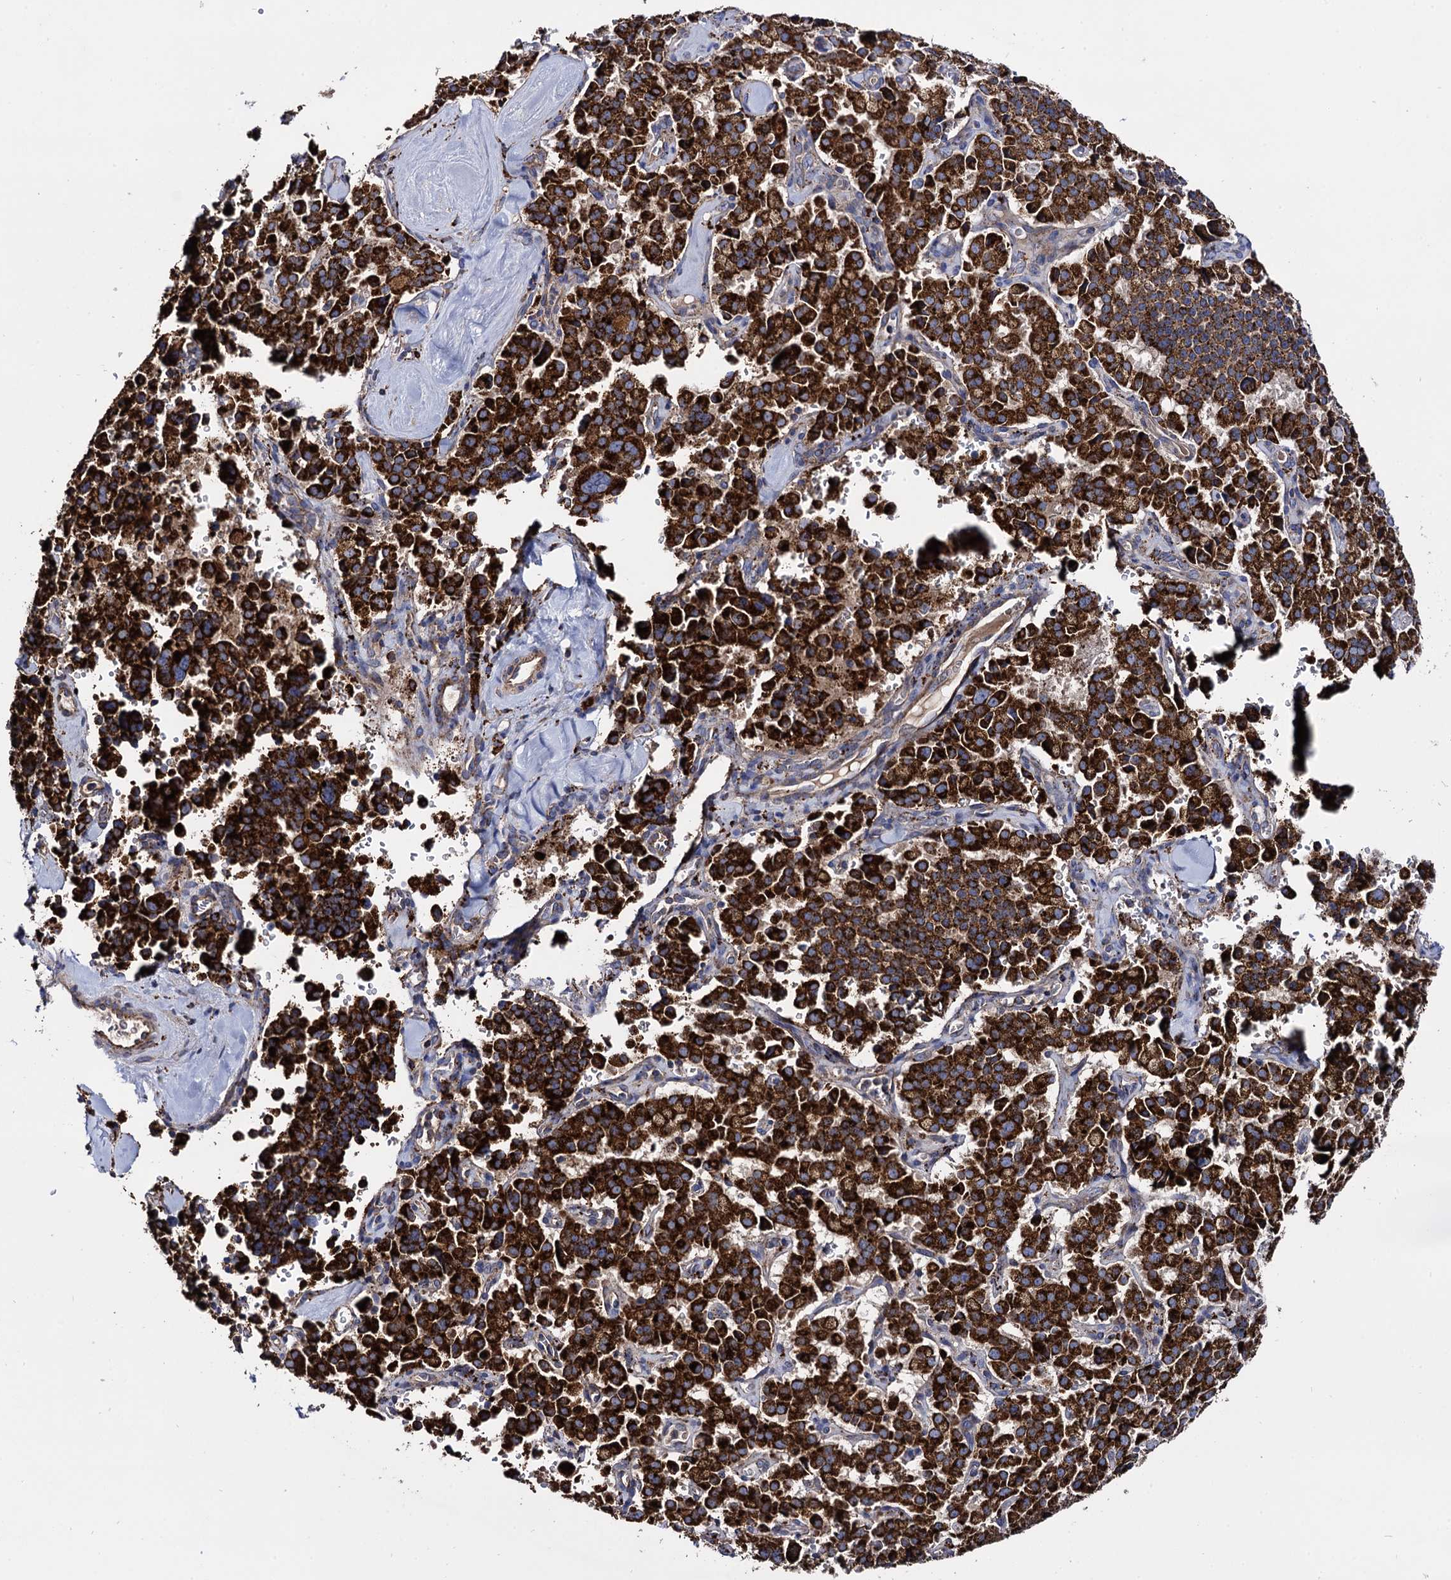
{"staining": {"intensity": "strong", "quantity": ">75%", "location": "cytoplasmic/membranous"}, "tissue": "pancreatic cancer", "cell_type": "Tumor cells", "image_type": "cancer", "snomed": [{"axis": "morphology", "description": "Adenocarcinoma, NOS"}, {"axis": "topography", "description": "Pancreas"}], "caption": "Pancreatic adenocarcinoma stained for a protein displays strong cytoplasmic/membranous positivity in tumor cells.", "gene": "IQCH", "patient": {"sex": "male", "age": 65}}